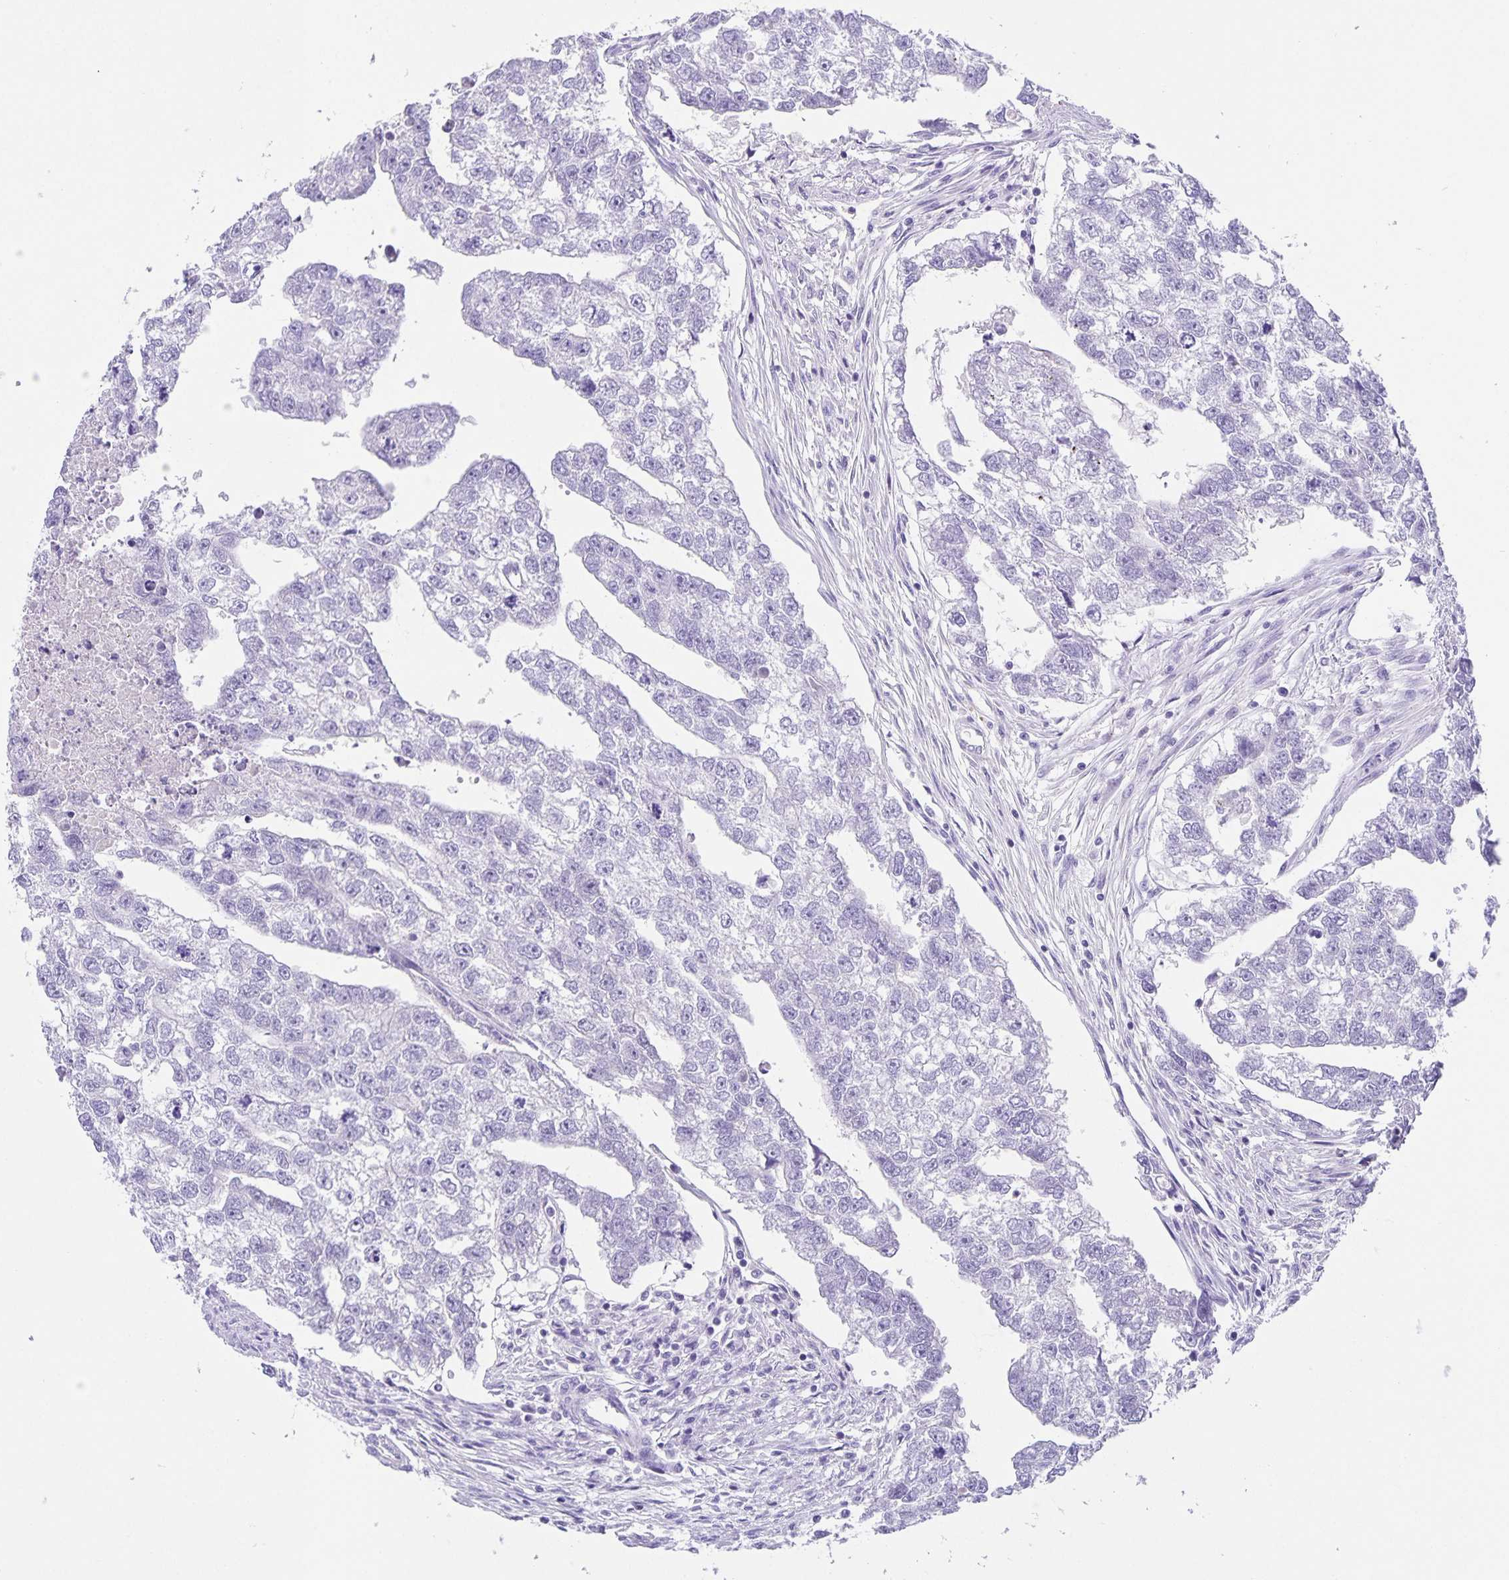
{"staining": {"intensity": "negative", "quantity": "none", "location": "none"}, "tissue": "testis cancer", "cell_type": "Tumor cells", "image_type": "cancer", "snomed": [{"axis": "morphology", "description": "Carcinoma, Embryonal, NOS"}, {"axis": "morphology", "description": "Teratoma, malignant, NOS"}, {"axis": "topography", "description": "Testis"}], "caption": "An image of embryonal carcinoma (testis) stained for a protein demonstrates no brown staining in tumor cells.", "gene": "UBQLN3", "patient": {"sex": "male", "age": 44}}